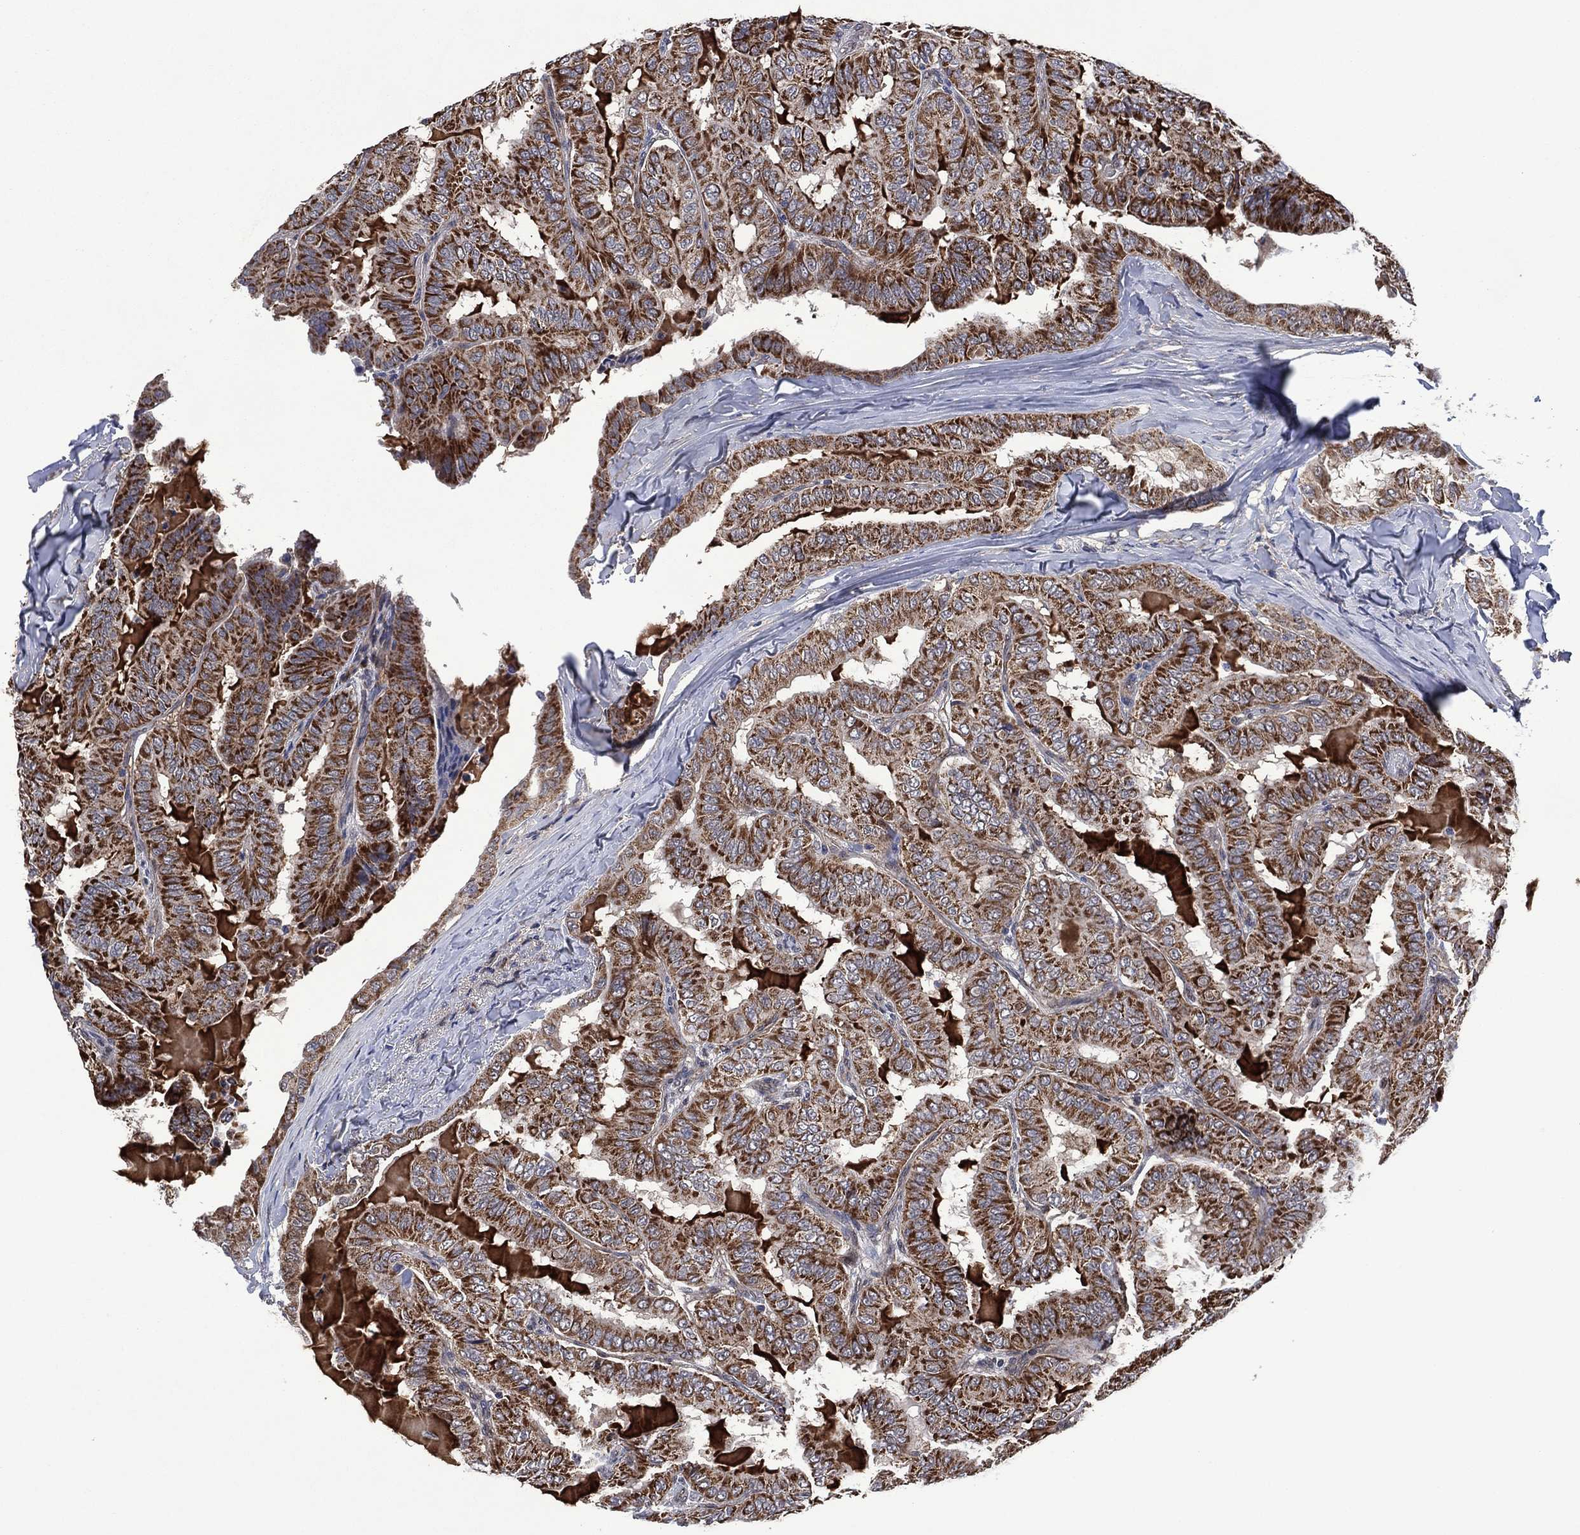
{"staining": {"intensity": "strong", "quantity": ">75%", "location": "cytoplasmic/membranous"}, "tissue": "thyroid cancer", "cell_type": "Tumor cells", "image_type": "cancer", "snomed": [{"axis": "morphology", "description": "Papillary adenocarcinoma, NOS"}, {"axis": "topography", "description": "Thyroid gland"}], "caption": "Tumor cells reveal high levels of strong cytoplasmic/membranous expression in about >75% of cells in thyroid papillary adenocarcinoma.", "gene": "HTD2", "patient": {"sex": "female", "age": 68}}